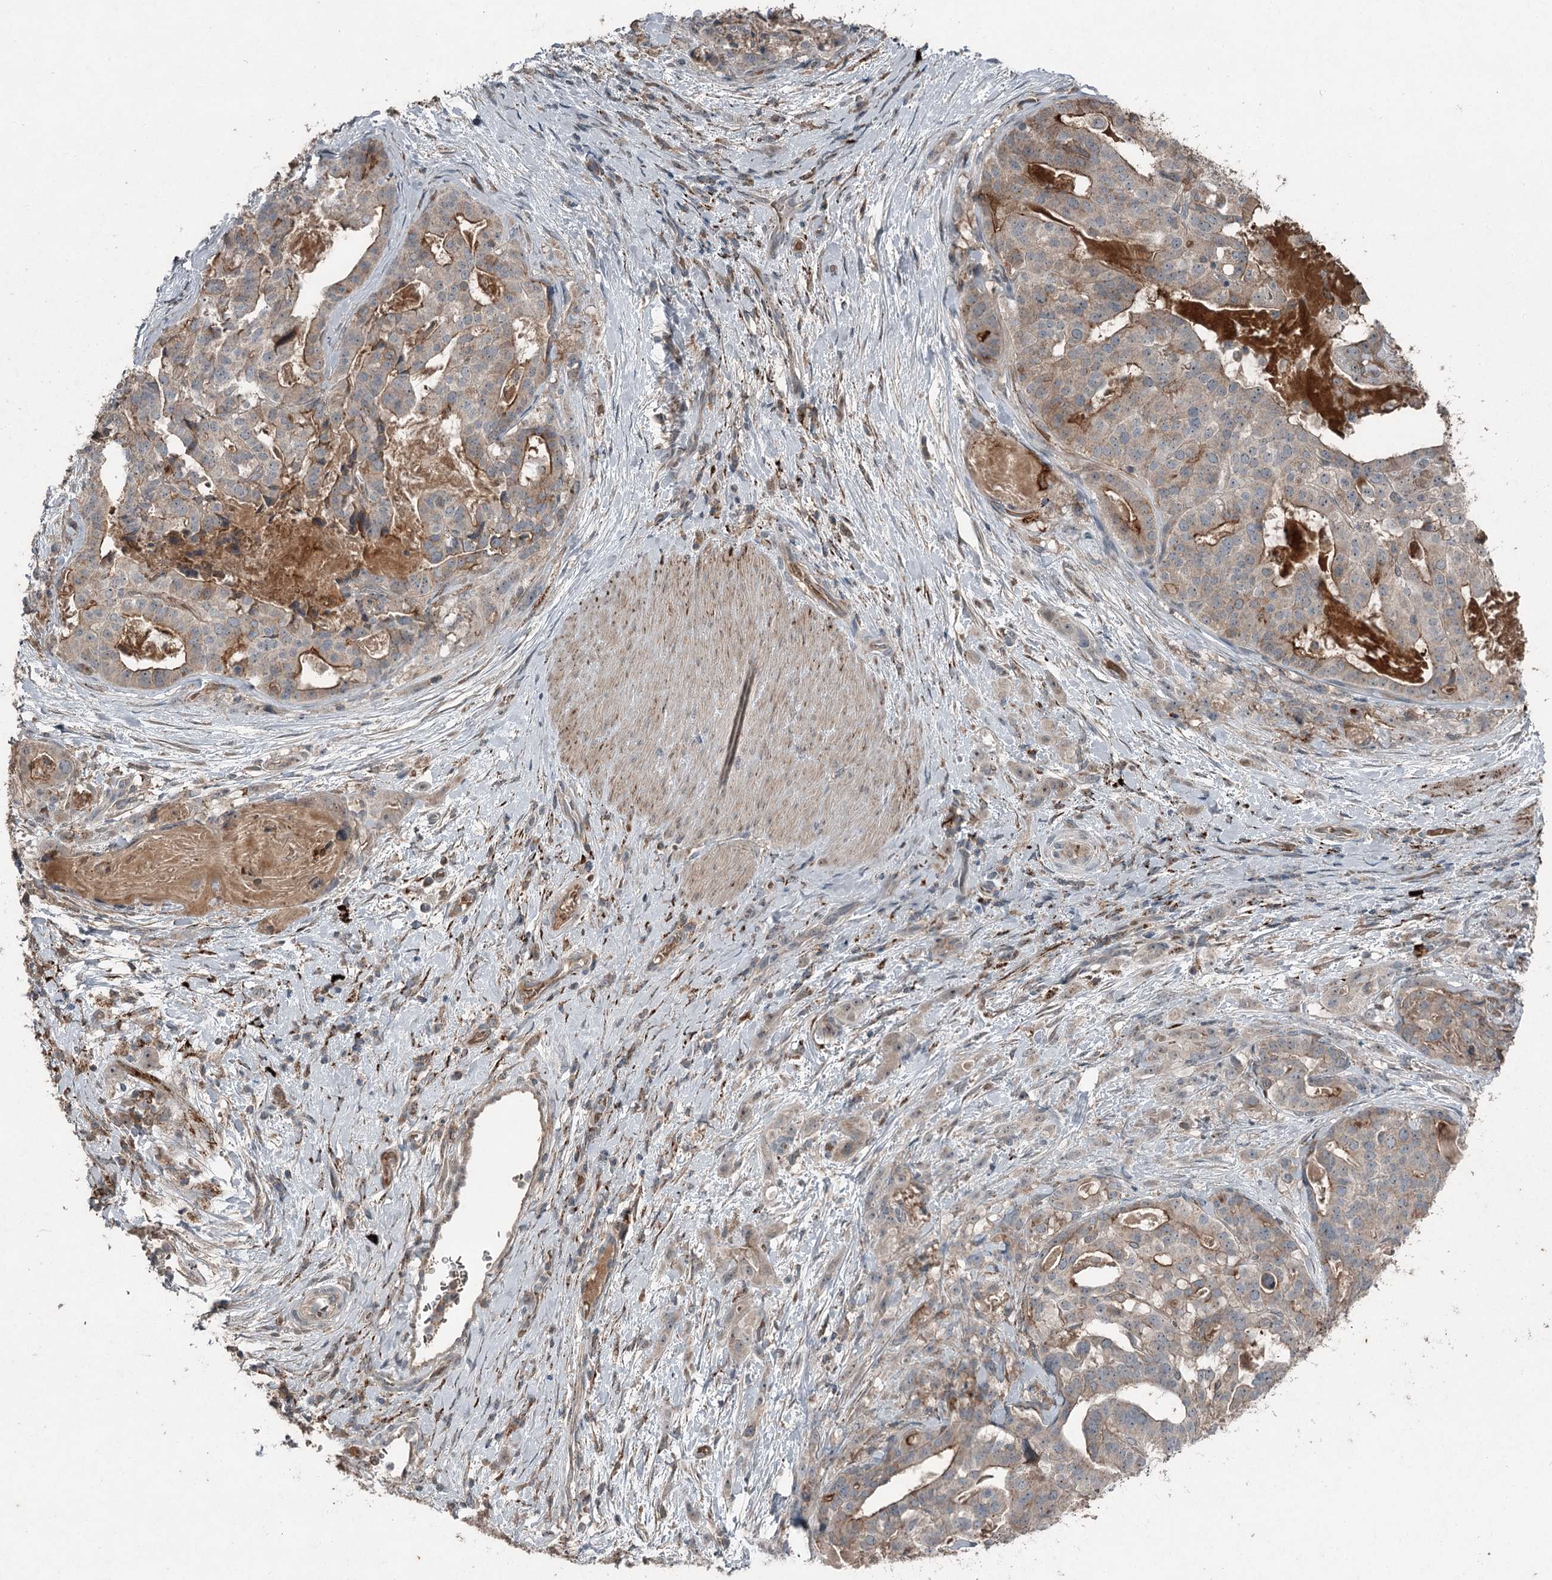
{"staining": {"intensity": "negative", "quantity": "none", "location": "none"}, "tissue": "stomach cancer", "cell_type": "Tumor cells", "image_type": "cancer", "snomed": [{"axis": "morphology", "description": "Adenocarcinoma, NOS"}, {"axis": "topography", "description": "Stomach"}], "caption": "Immunohistochemistry (IHC) of stomach cancer (adenocarcinoma) displays no staining in tumor cells.", "gene": "SLC39A8", "patient": {"sex": "male", "age": 48}}